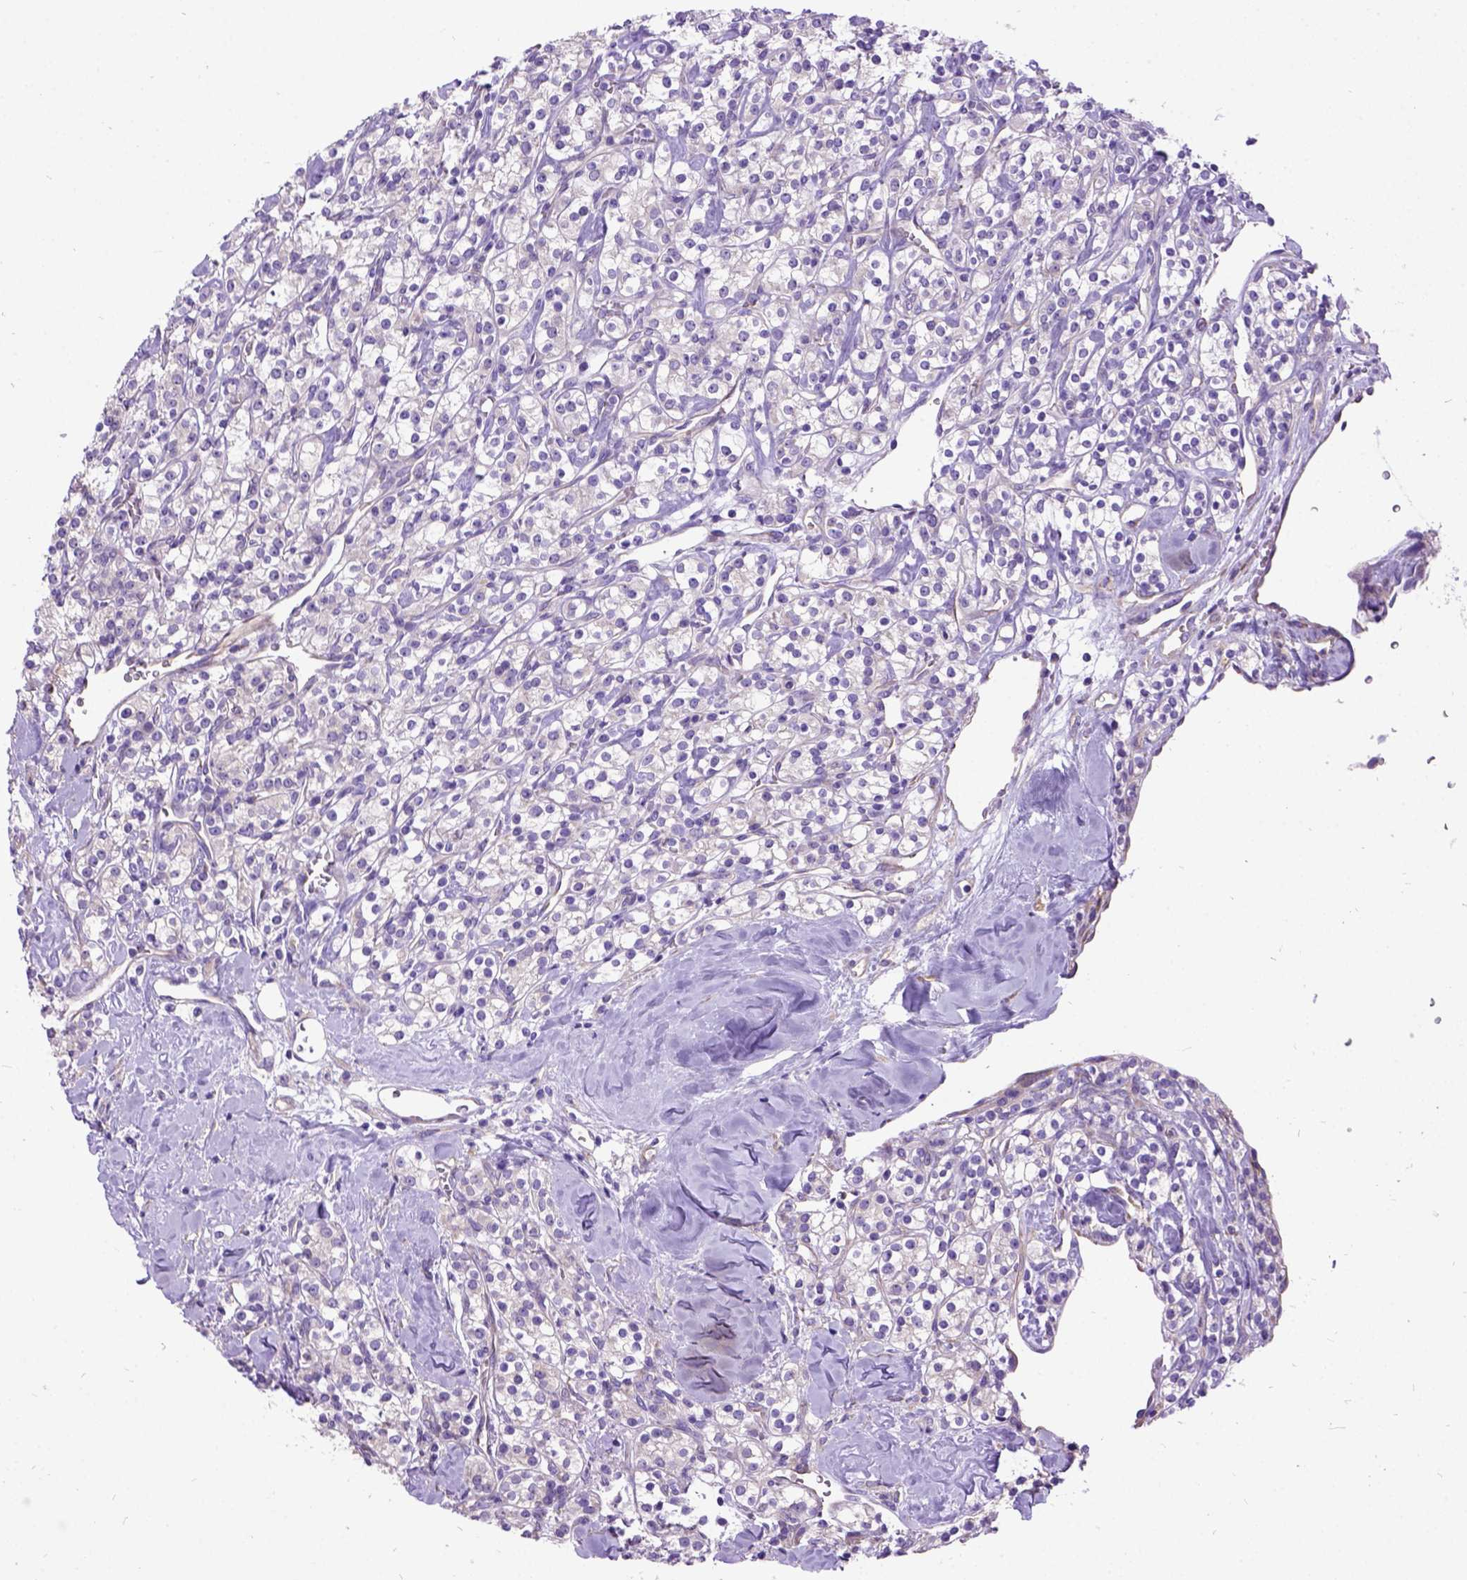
{"staining": {"intensity": "negative", "quantity": "none", "location": "none"}, "tissue": "renal cancer", "cell_type": "Tumor cells", "image_type": "cancer", "snomed": [{"axis": "morphology", "description": "Adenocarcinoma, NOS"}, {"axis": "topography", "description": "Kidney"}], "caption": "Immunohistochemistry (IHC) micrograph of neoplastic tissue: renal cancer stained with DAB (3,3'-diaminobenzidine) demonstrates no significant protein positivity in tumor cells.", "gene": "CFAP54", "patient": {"sex": "male", "age": 77}}